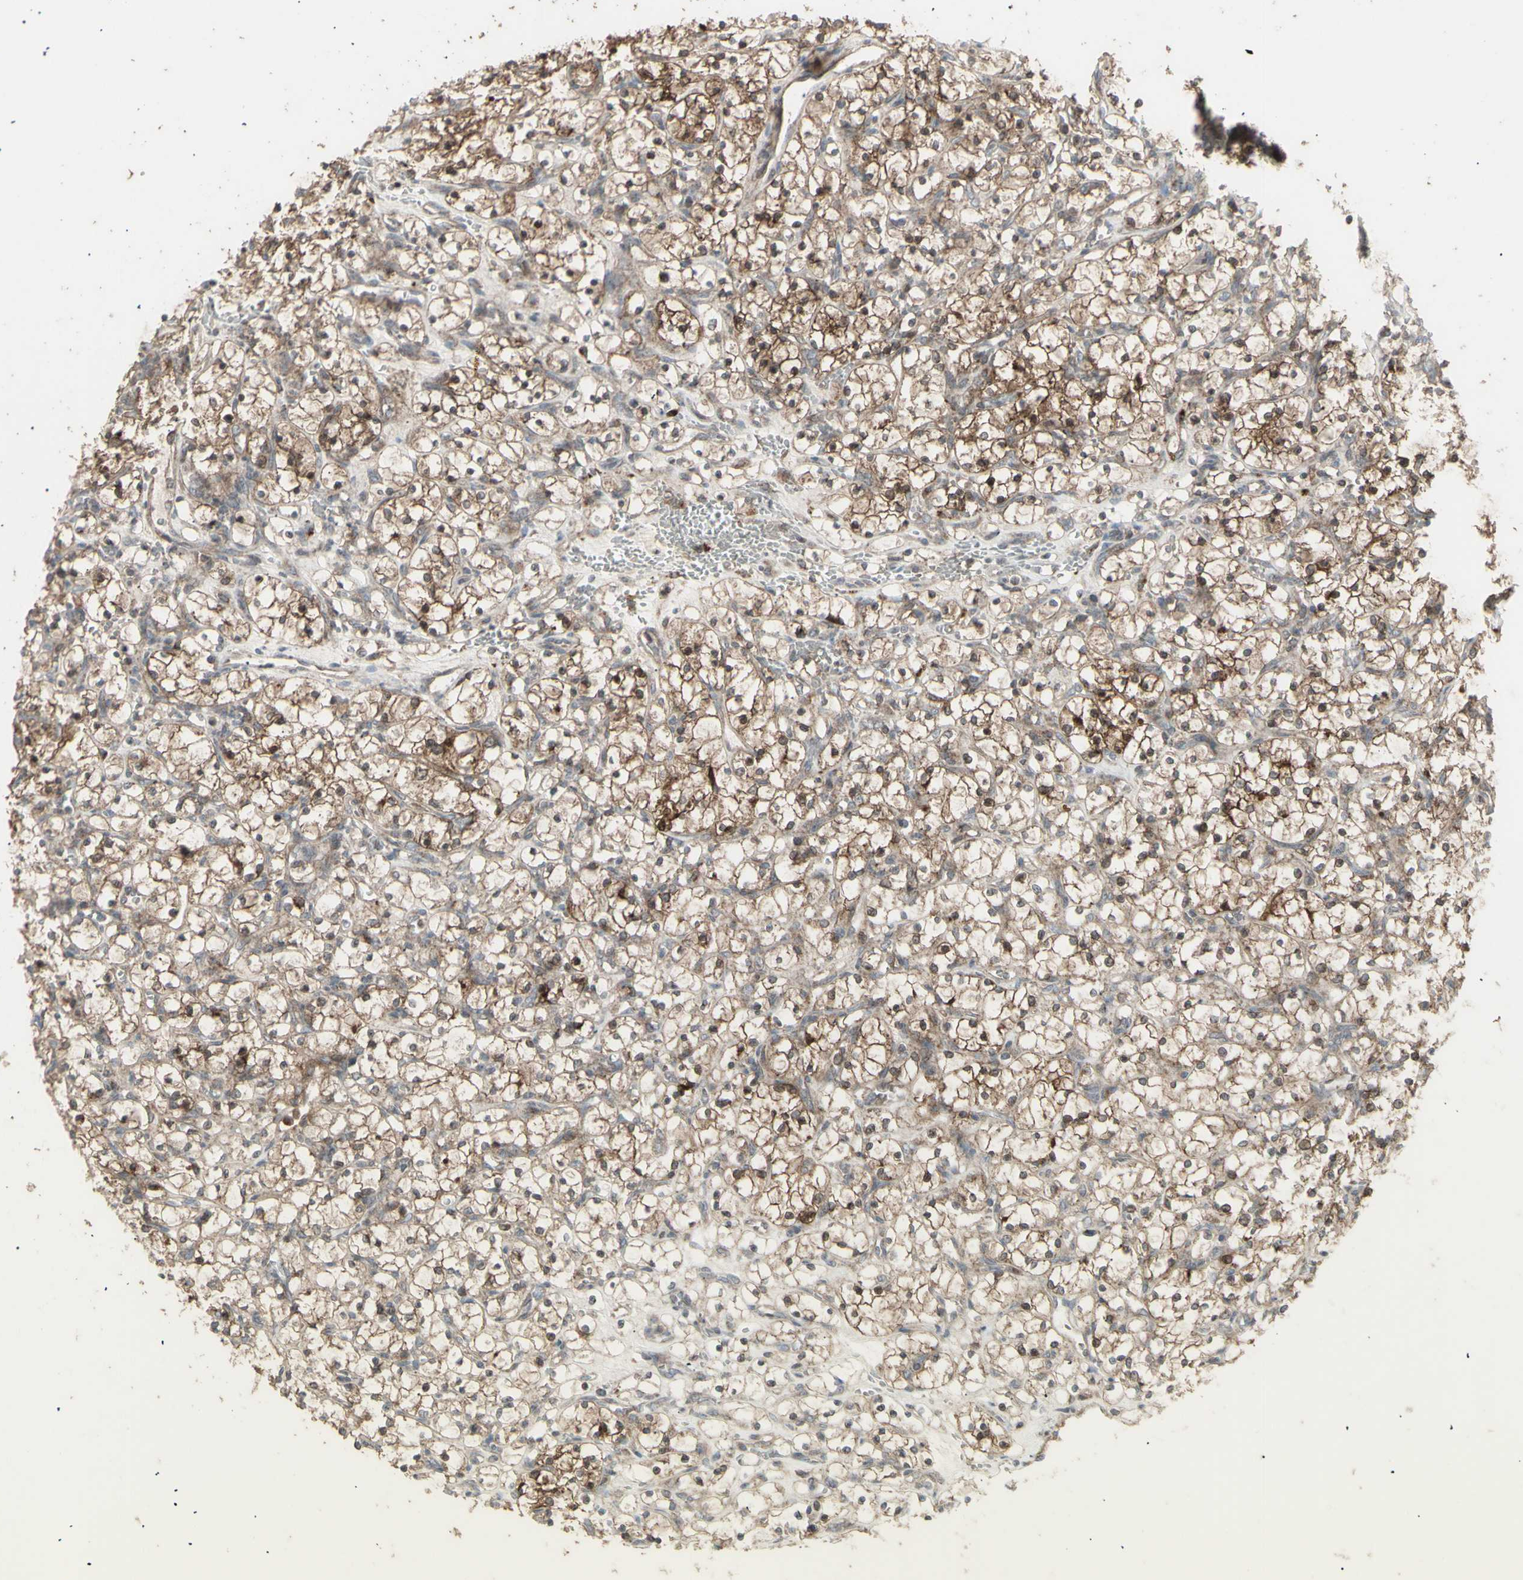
{"staining": {"intensity": "strong", "quantity": ">75%", "location": "cytoplasmic/membranous"}, "tissue": "renal cancer", "cell_type": "Tumor cells", "image_type": "cancer", "snomed": [{"axis": "morphology", "description": "Adenocarcinoma, NOS"}, {"axis": "topography", "description": "Kidney"}], "caption": "This photomicrograph displays immunohistochemistry (IHC) staining of renal adenocarcinoma, with high strong cytoplasmic/membranous positivity in approximately >75% of tumor cells.", "gene": "RNASEL", "patient": {"sex": "female", "age": 69}}